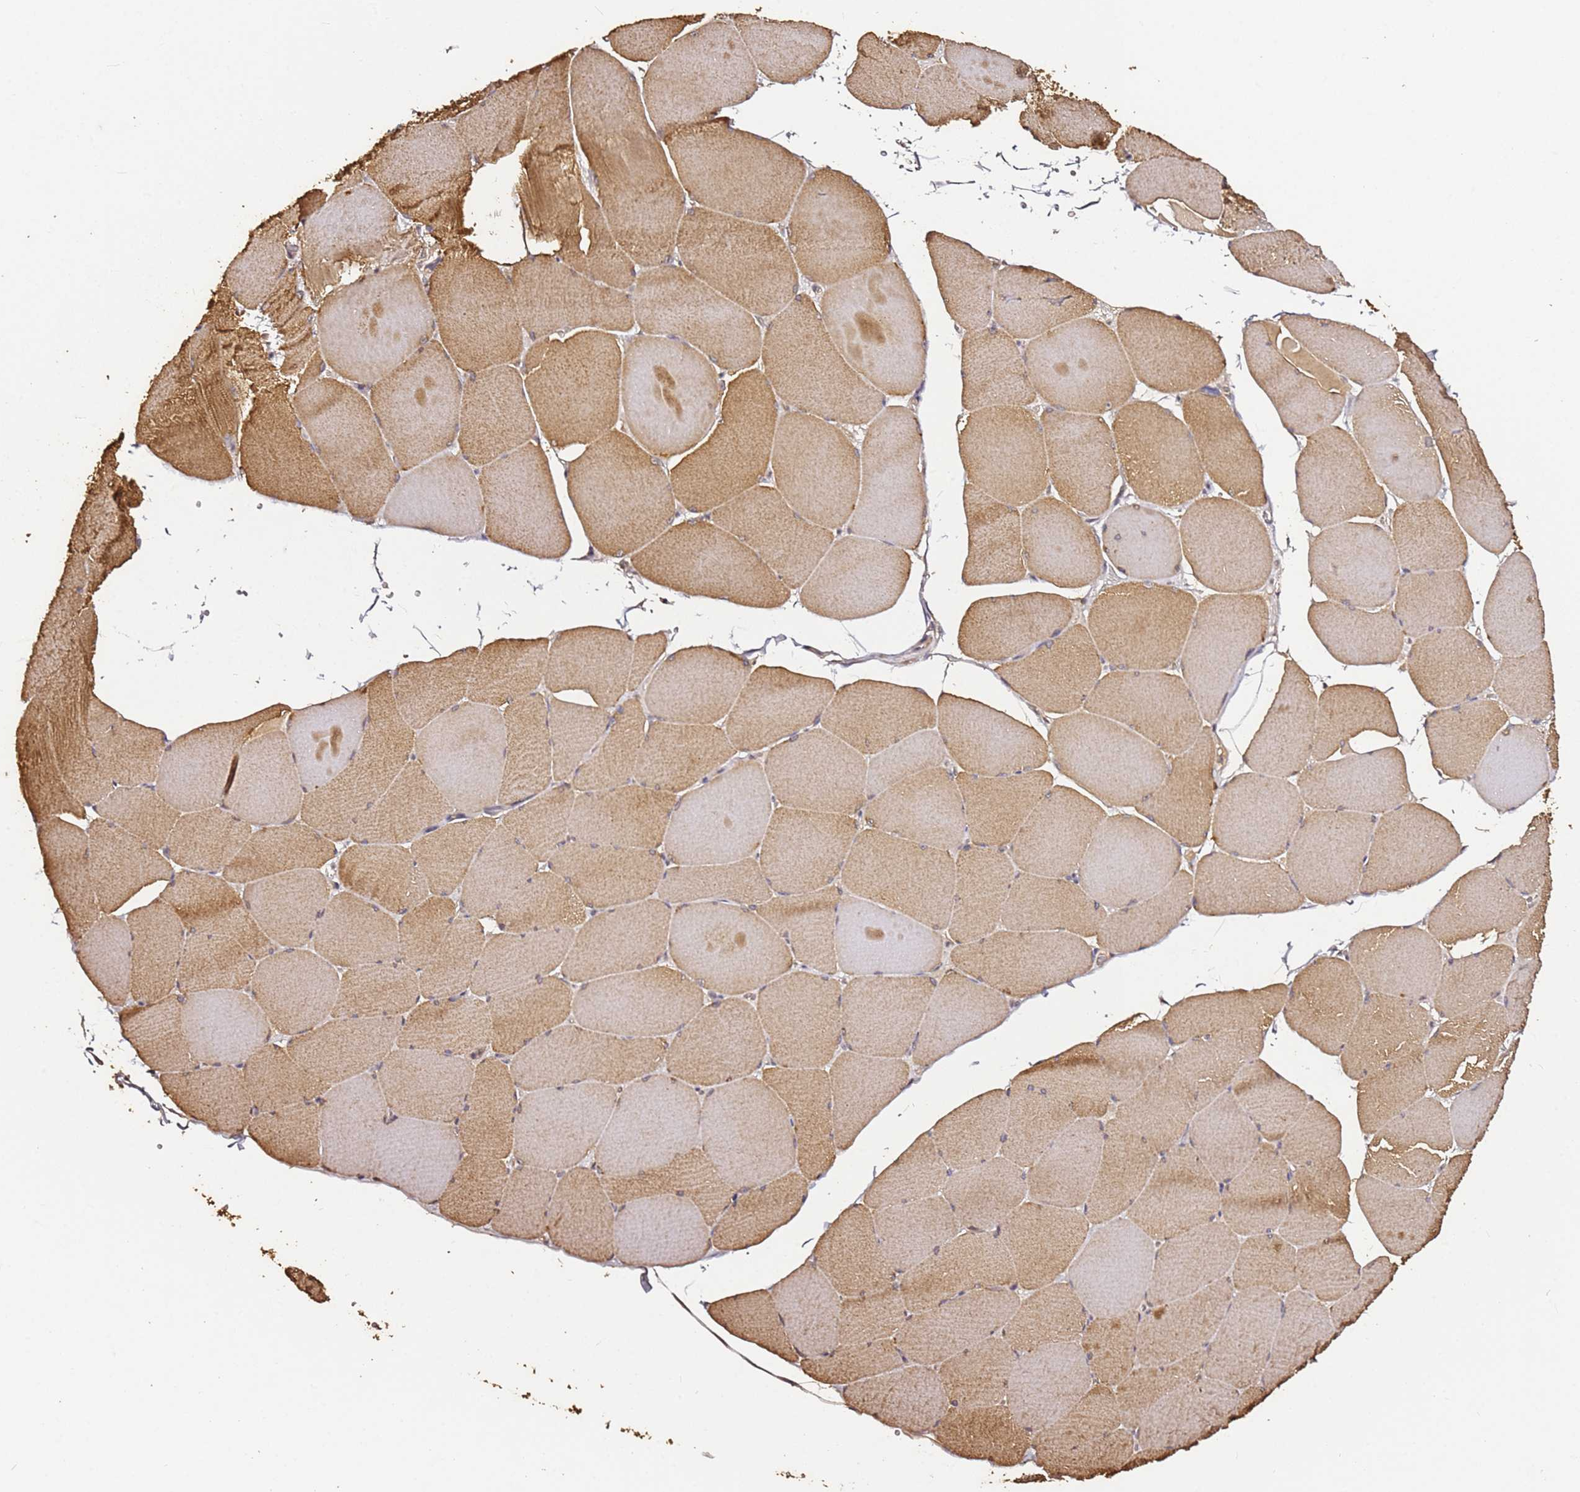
{"staining": {"intensity": "moderate", "quantity": ">75%", "location": "cytoplasmic/membranous"}, "tissue": "skeletal muscle", "cell_type": "Myocytes", "image_type": "normal", "snomed": [{"axis": "morphology", "description": "Normal tissue, NOS"}, {"axis": "topography", "description": "Skeletal muscle"}, {"axis": "topography", "description": "Head-Neck"}], "caption": "This image shows benign skeletal muscle stained with IHC to label a protein in brown. The cytoplasmic/membranous of myocytes show moderate positivity for the protein. Nuclei are counter-stained blue.", "gene": "C6orf136", "patient": {"sex": "male", "age": 66}}